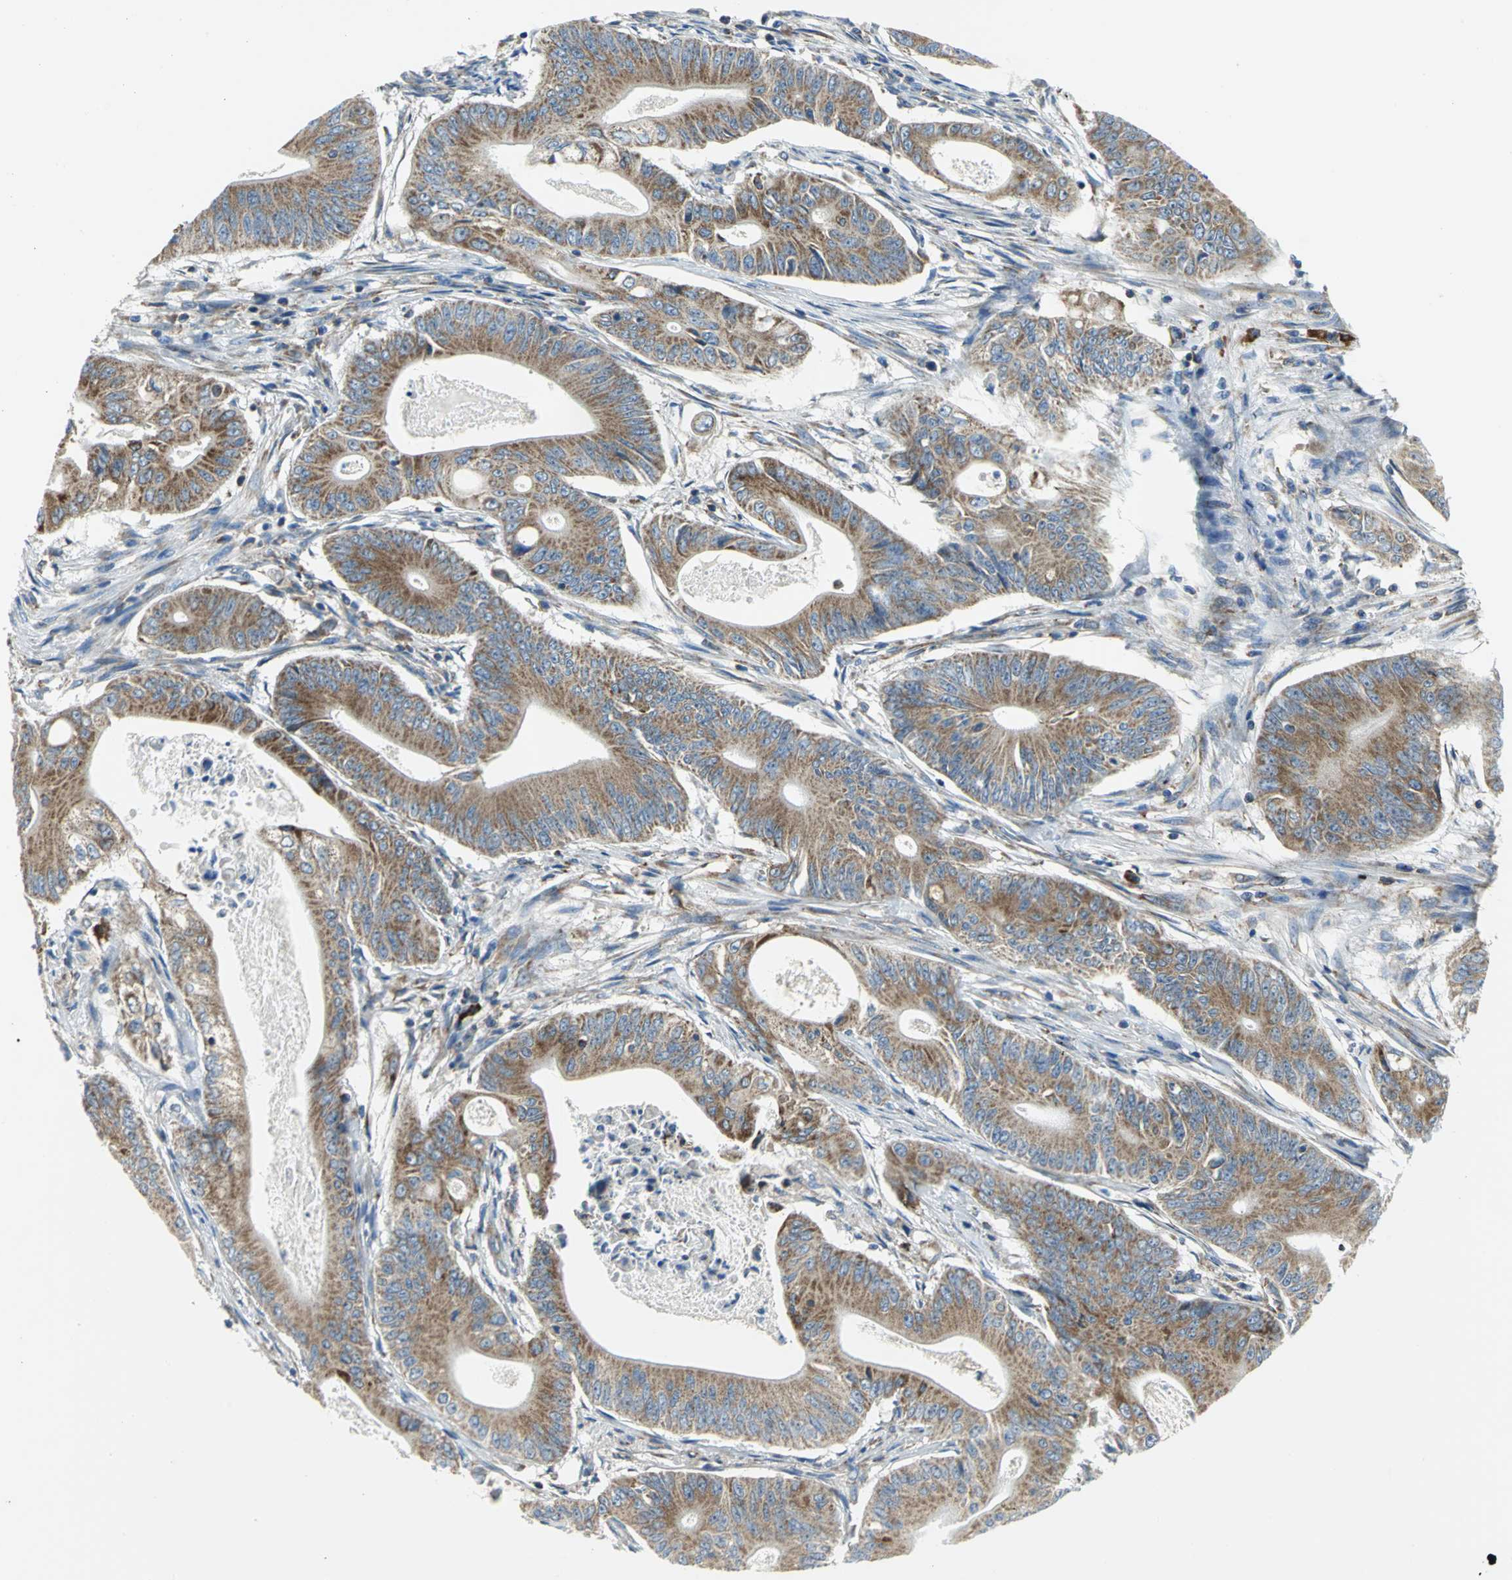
{"staining": {"intensity": "strong", "quantity": ">75%", "location": "cytoplasmic/membranous"}, "tissue": "pancreatic cancer", "cell_type": "Tumor cells", "image_type": "cancer", "snomed": [{"axis": "morphology", "description": "Normal tissue, NOS"}, {"axis": "topography", "description": "Lymph node"}], "caption": "A histopathology image showing strong cytoplasmic/membranous expression in approximately >75% of tumor cells in pancreatic cancer, as visualized by brown immunohistochemical staining.", "gene": "TULP4", "patient": {"sex": "male", "age": 62}}